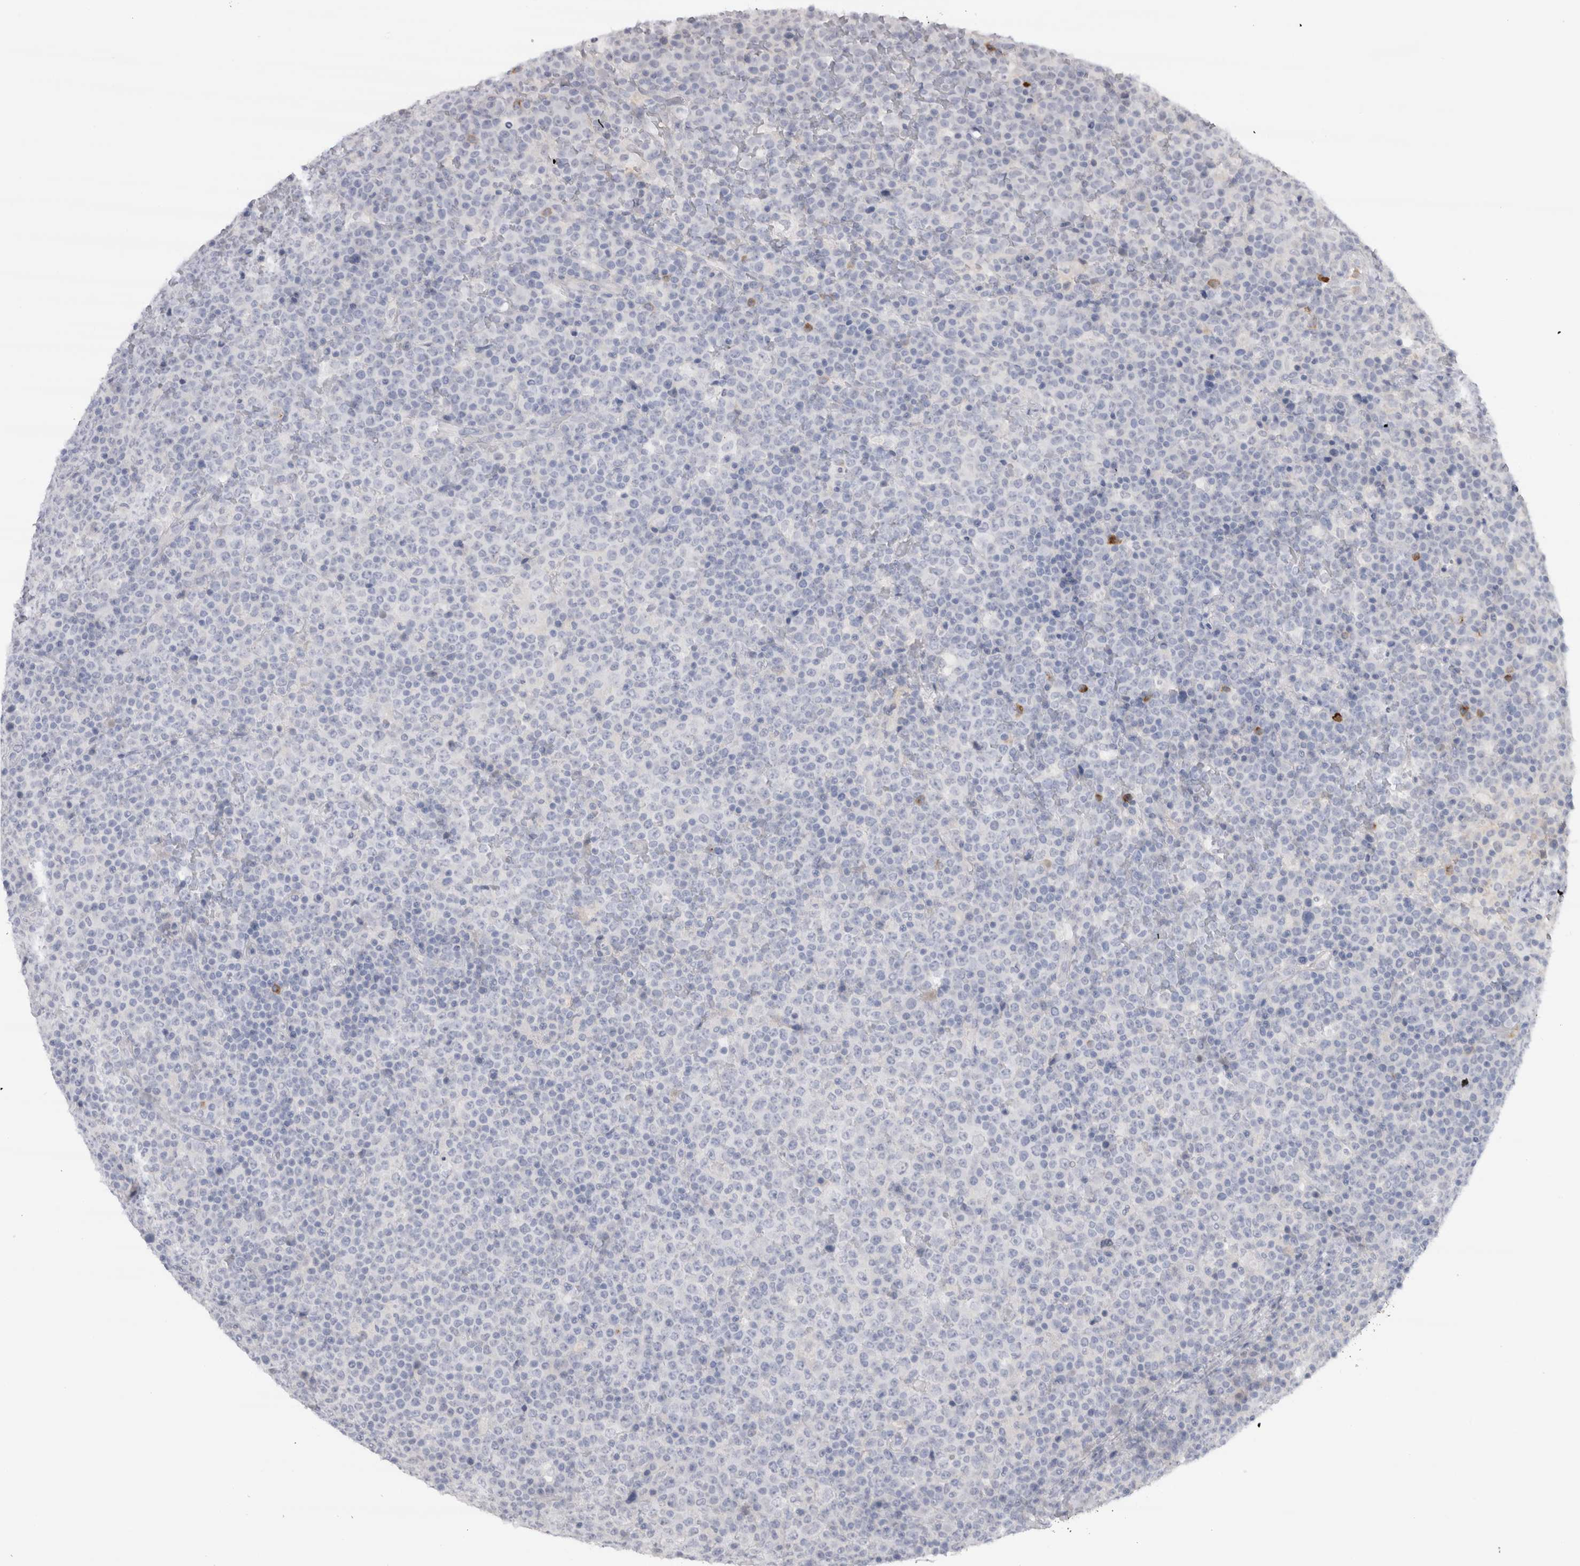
{"staining": {"intensity": "negative", "quantity": "none", "location": "none"}, "tissue": "lymphoma", "cell_type": "Tumor cells", "image_type": "cancer", "snomed": [{"axis": "morphology", "description": "Malignant lymphoma, non-Hodgkin's type, High grade"}, {"axis": "topography", "description": "Lymph node"}], "caption": "This is an immunohistochemistry micrograph of lymphoma. There is no positivity in tumor cells.", "gene": "CDH17", "patient": {"sex": "male", "age": 13}}